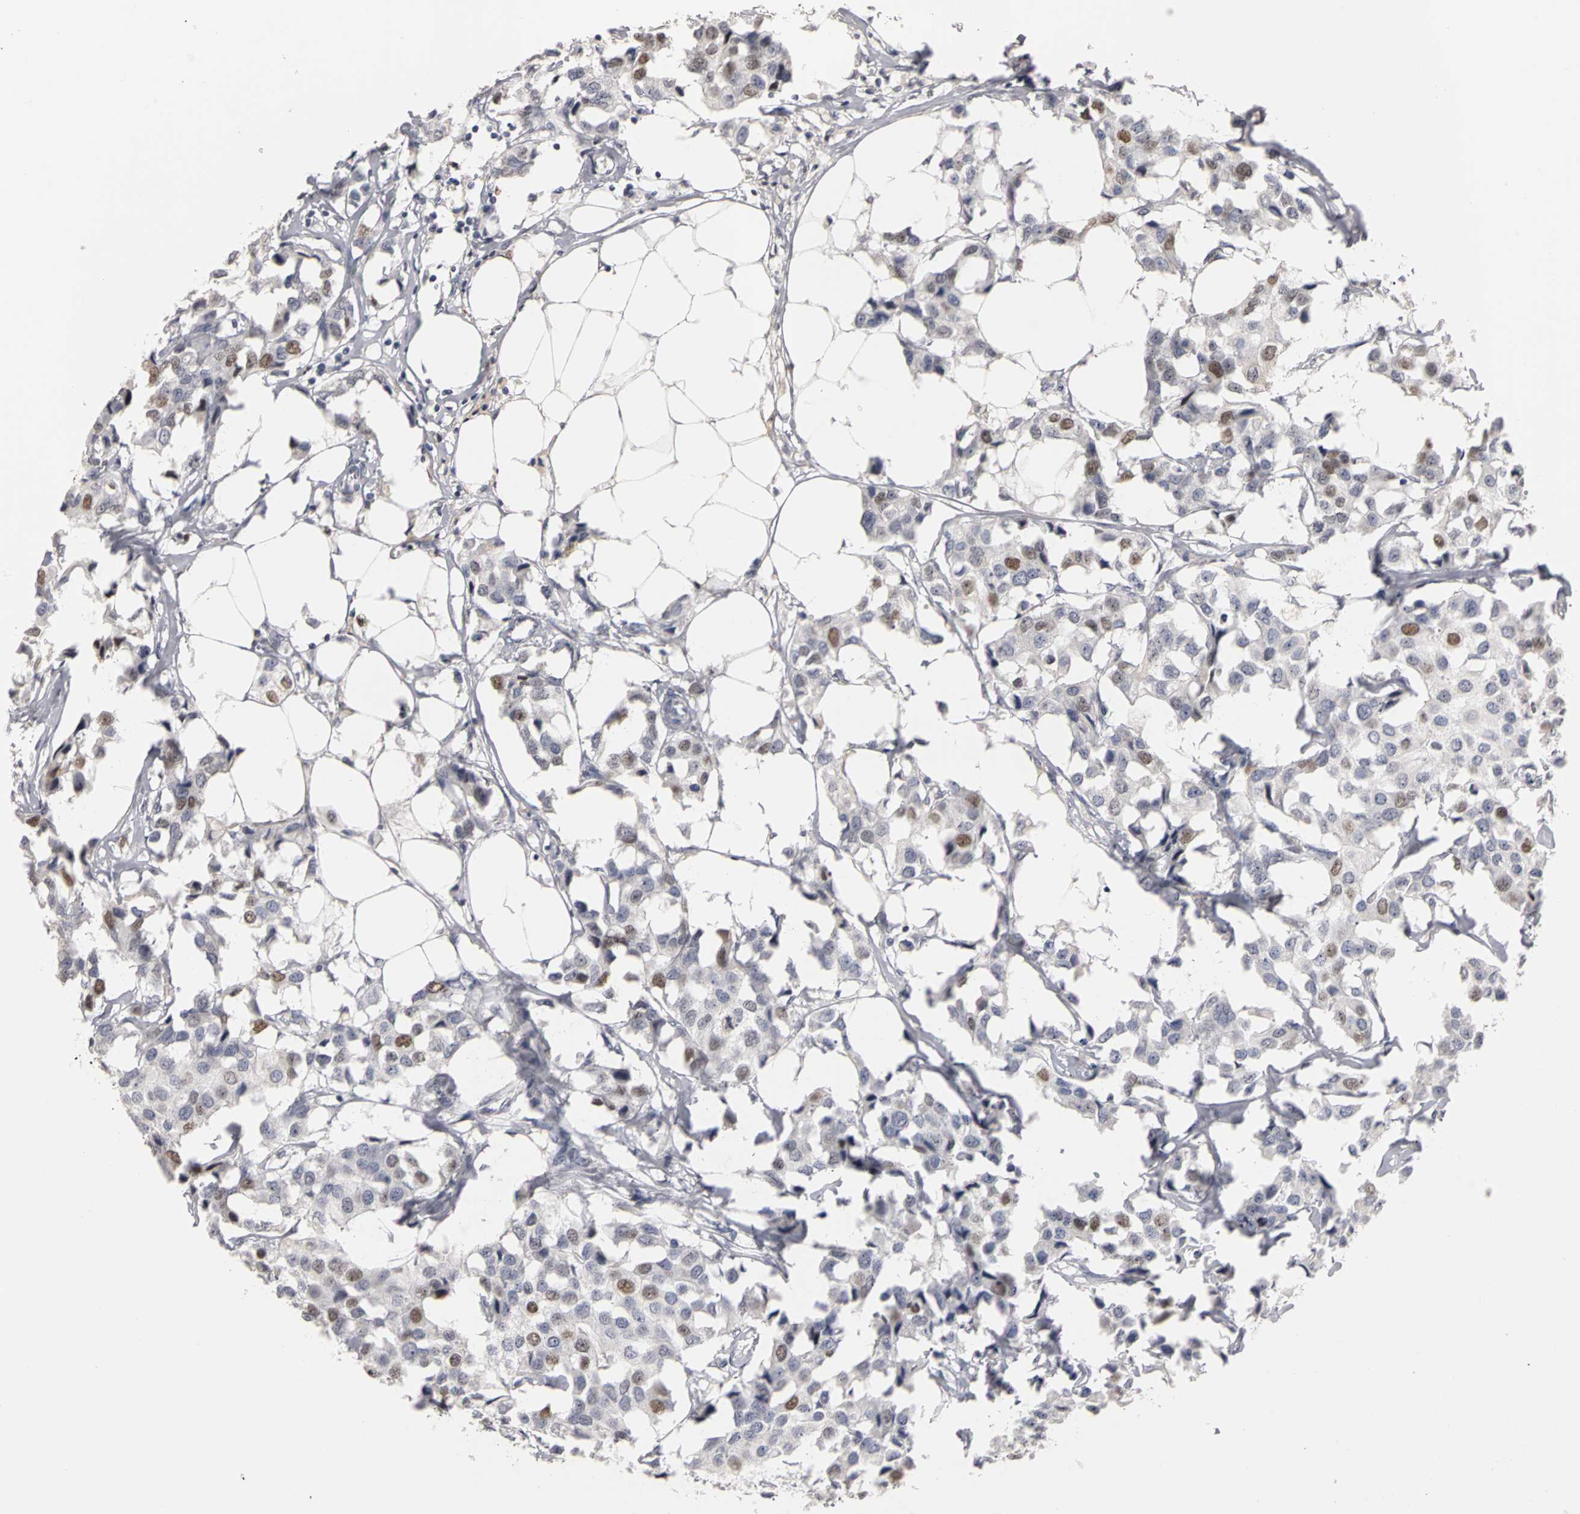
{"staining": {"intensity": "moderate", "quantity": "<25%", "location": "nuclear"}, "tissue": "breast cancer", "cell_type": "Tumor cells", "image_type": "cancer", "snomed": [{"axis": "morphology", "description": "Duct carcinoma"}, {"axis": "topography", "description": "Breast"}], "caption": "IHC (DAB) staining of human invasive ductal carcinoma (breast) shows moderate nuclear protein expression in about <25% of tumor cells.", "gene": "MCM6", "patient": {"sex": "female", "age": 80}}